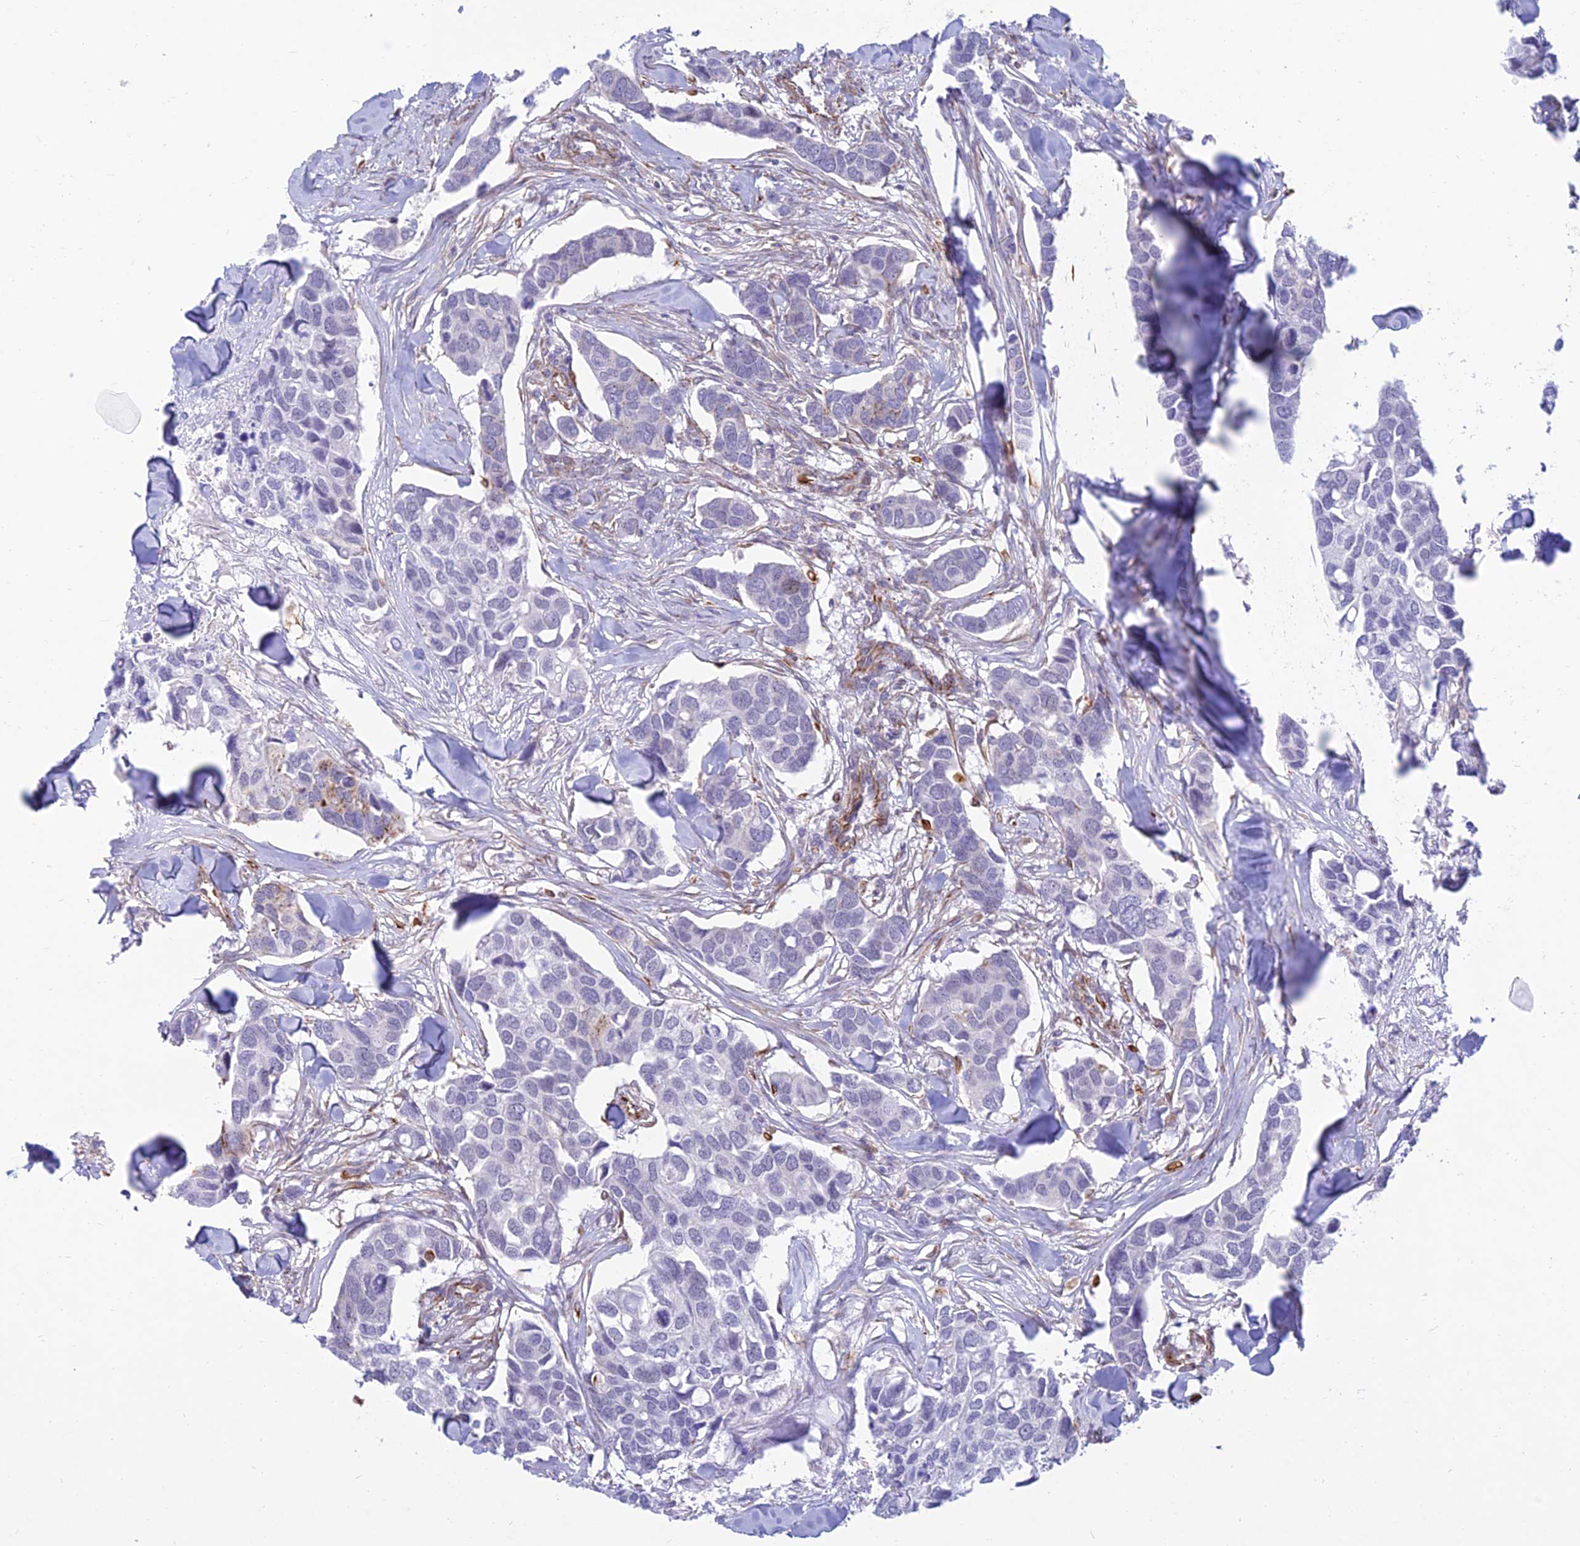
{"staining": {"intensity": "negative", "quantity": "none", "location": "none"}, "tissue": "breast cancer", "cell_type": "Tumor cells", "image_type": "cancer", "snomed": [{"axis": "morphology", "description": "Duct carcinoma"}, {"axis": "topography", "description": "Breast"}], "caption": "IHC photomicrograph of infiltrating ductal carcinoma (breast) stained for a protein (brown), which exhibits no positivity in tumor cells. The staining is performed using DAB (3,3'-diaminobenzidine) brown chromogen with nuclei counter-stained in using hematoxylin.", "gene": "SAPCD2", "patient": {"sex": "female", "age": 83}}